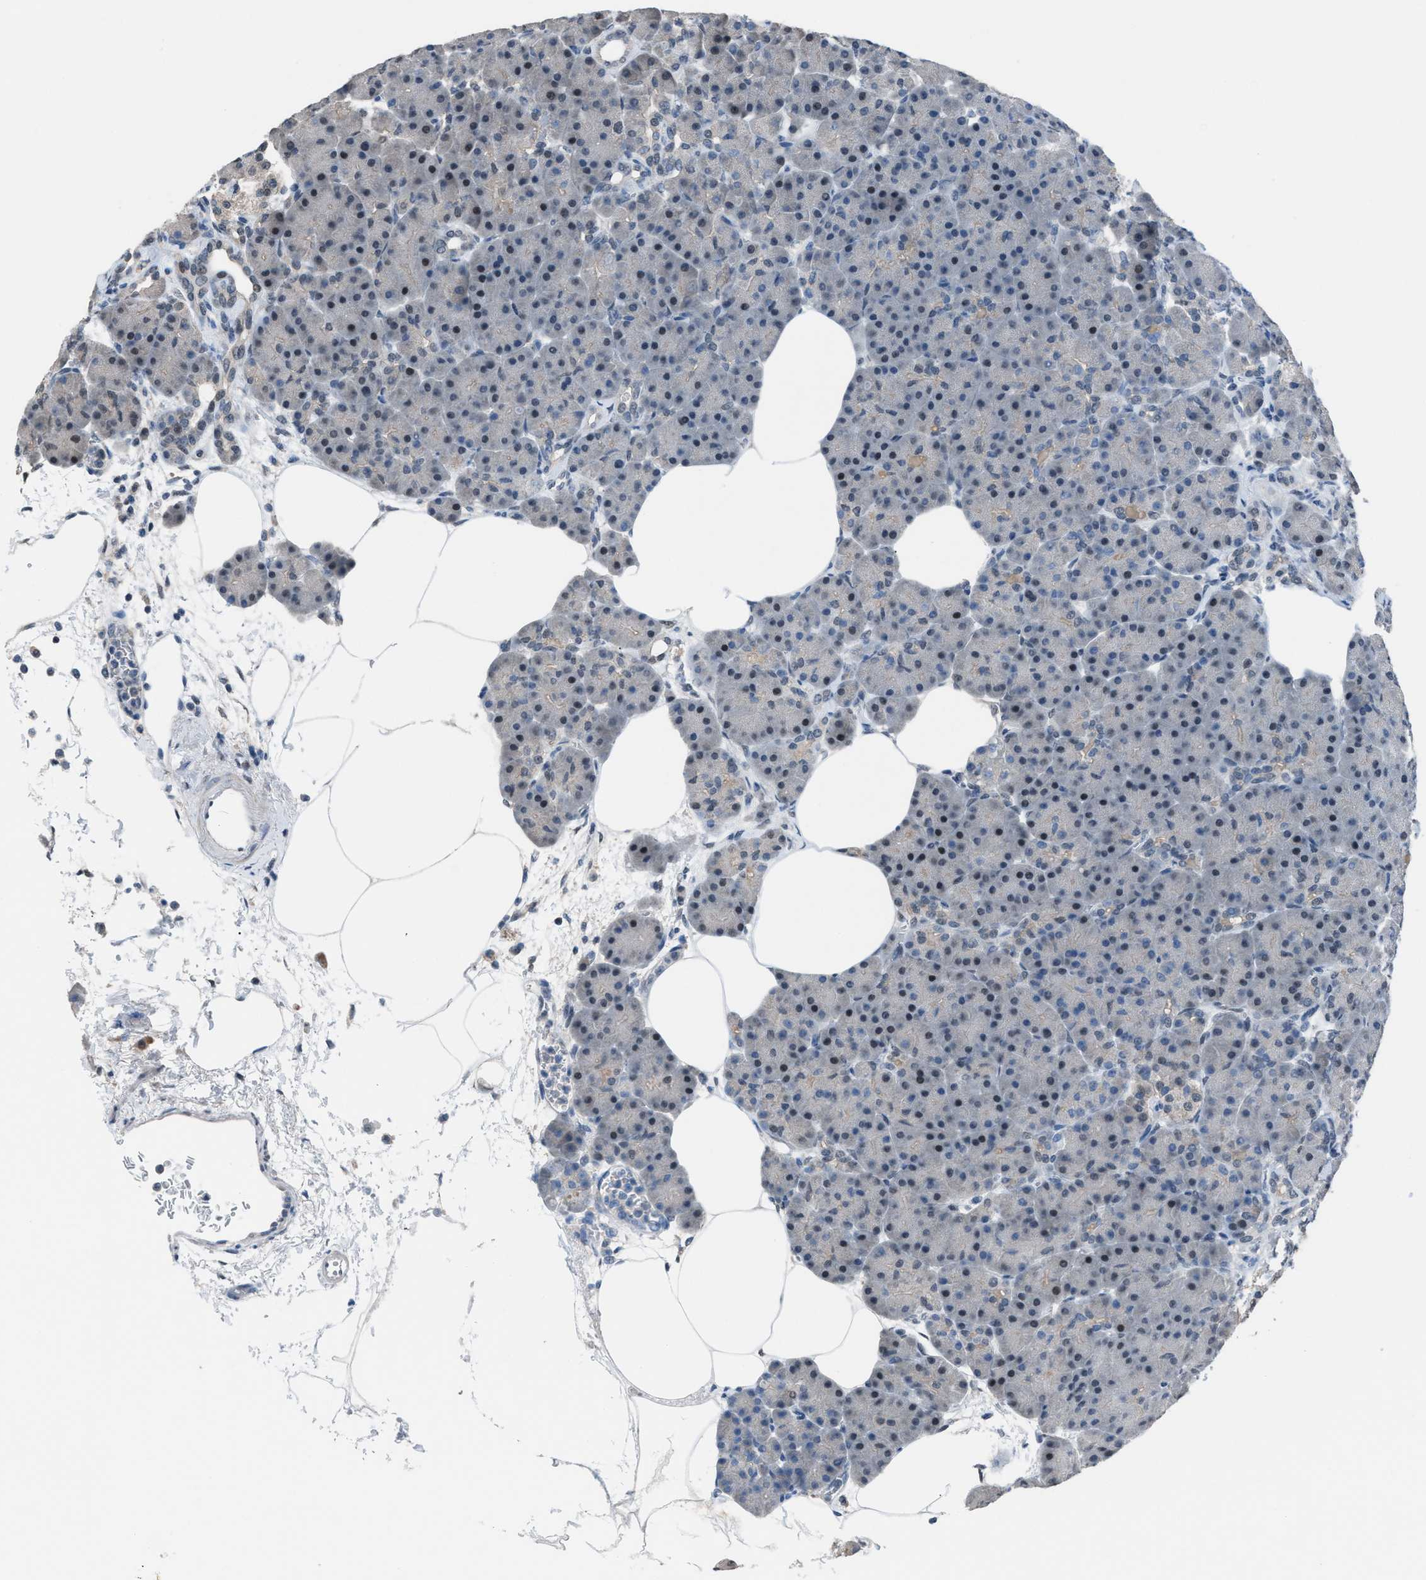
{"staining": {"intensity": "weak", "quantity": "<25%", "location": "cytoplasmic/membranous"}, "tissue": "pancreas", "cell_type": "Exocrine glandular cells", "image_type": "normal", "snomed": [{"axis": "morphology", "description": "Normal tissue, NOS"}, {"axis": "topography", "description": "Pancreas"}], "caption": "IHC histopathology image of unremarkable pancreas stained for a protein (brown), which shows no positivity in exocrine glandular cells. The staining is performed using DAB (3,3'-diaminobenzidine) brown chromogen with nuclei counter-stained in using hematoxylin.", "gene": "ZNF276", "patient": {"sex": "female", "age": 70}}